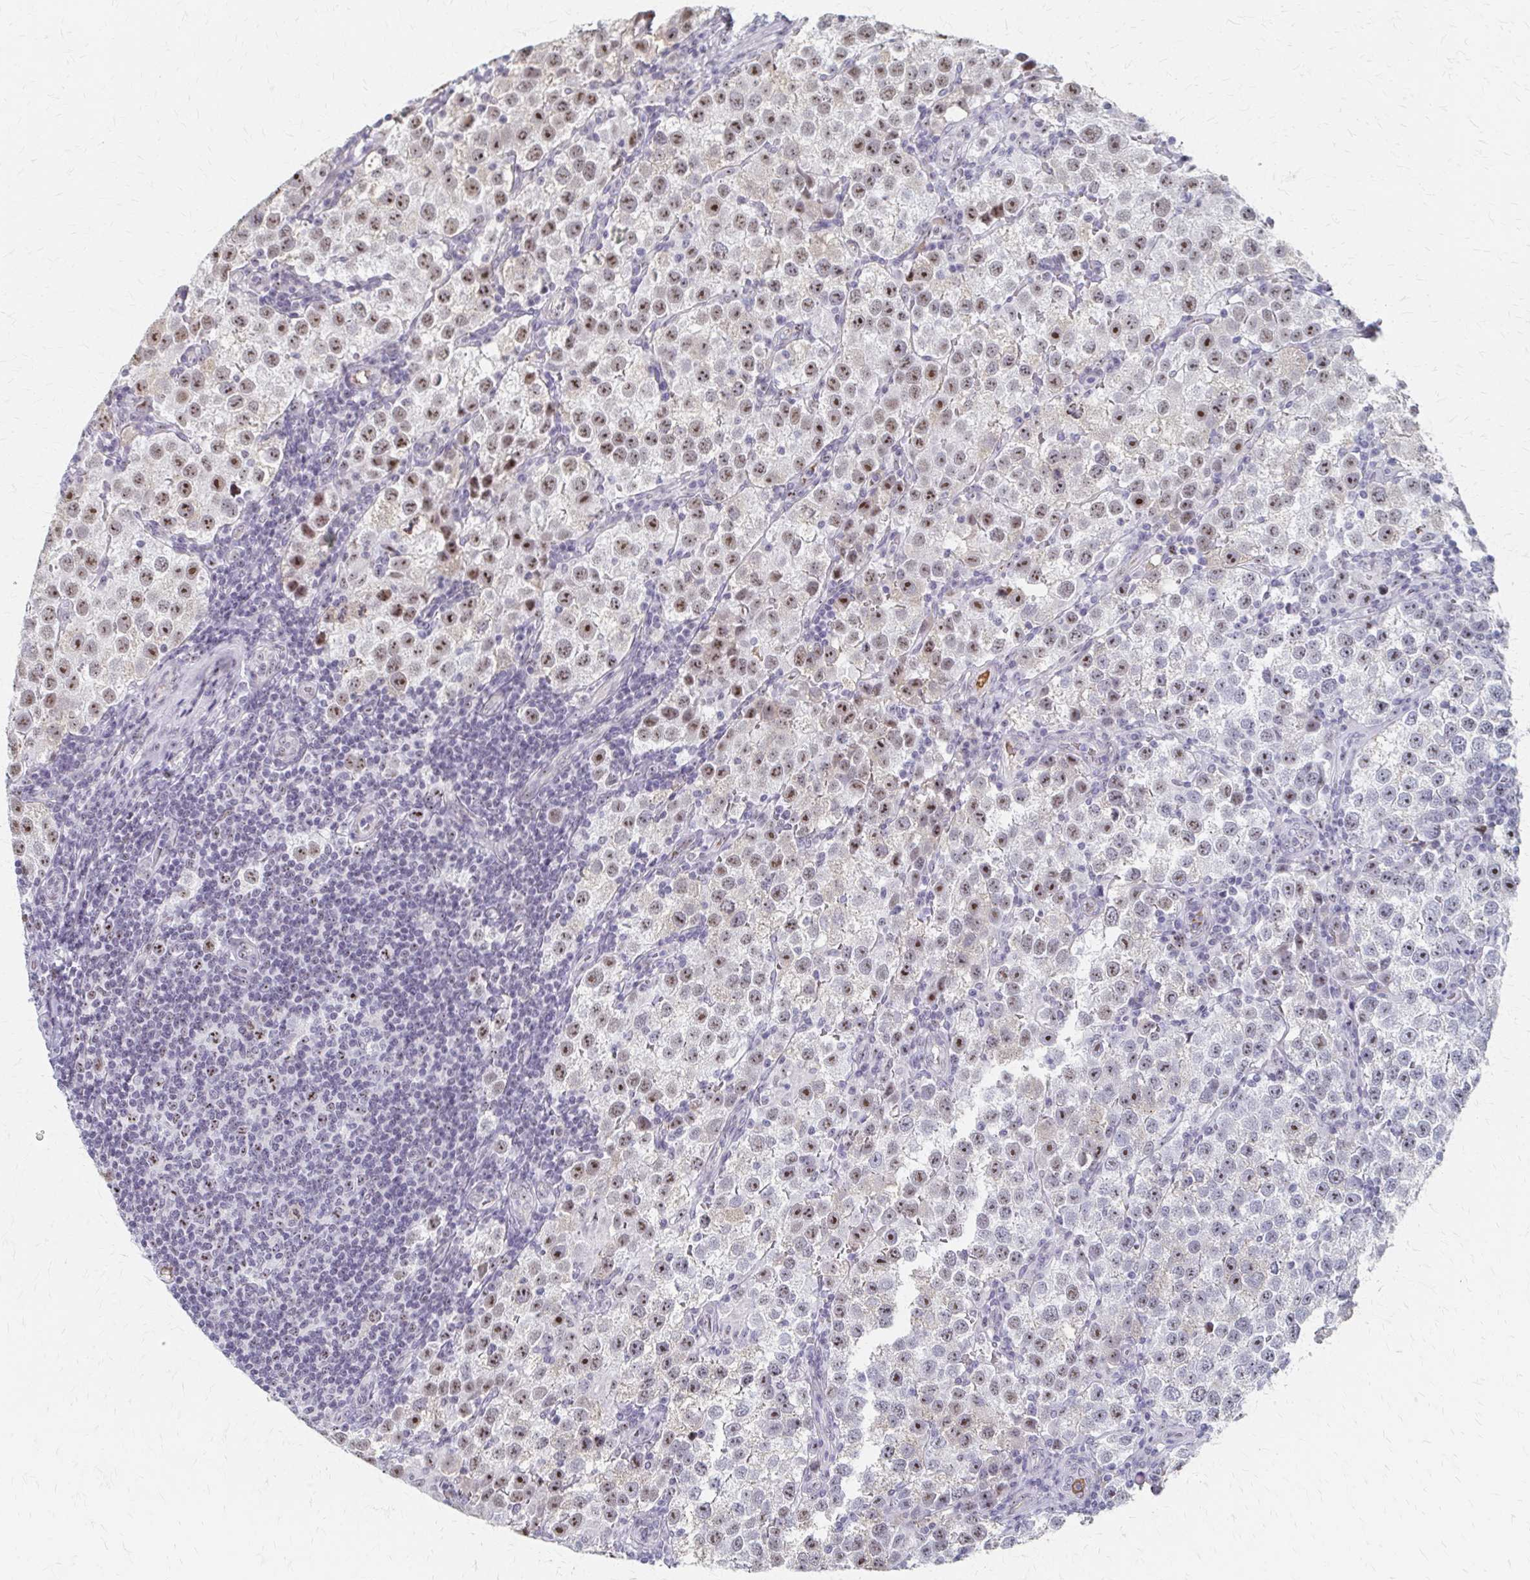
{"staining": {"intensity": "moderate", "quantity": "25%-75%", "location": "nuclear"}, "tissue": "testis cancer", "cell_type": "Tumor cells", "image_type": "cancer", "snomed": [{"axis": "morphology", "description": "Seminoma, NOS"}, {"axis": "topography", "description": "Testis"}], "caption": "A brown stain shows moderate nuclear positivity of a protein in human seminoma (testis) tumor cells.", "gene": "PES1", "patient": {"sex": "male", "age": 37}}